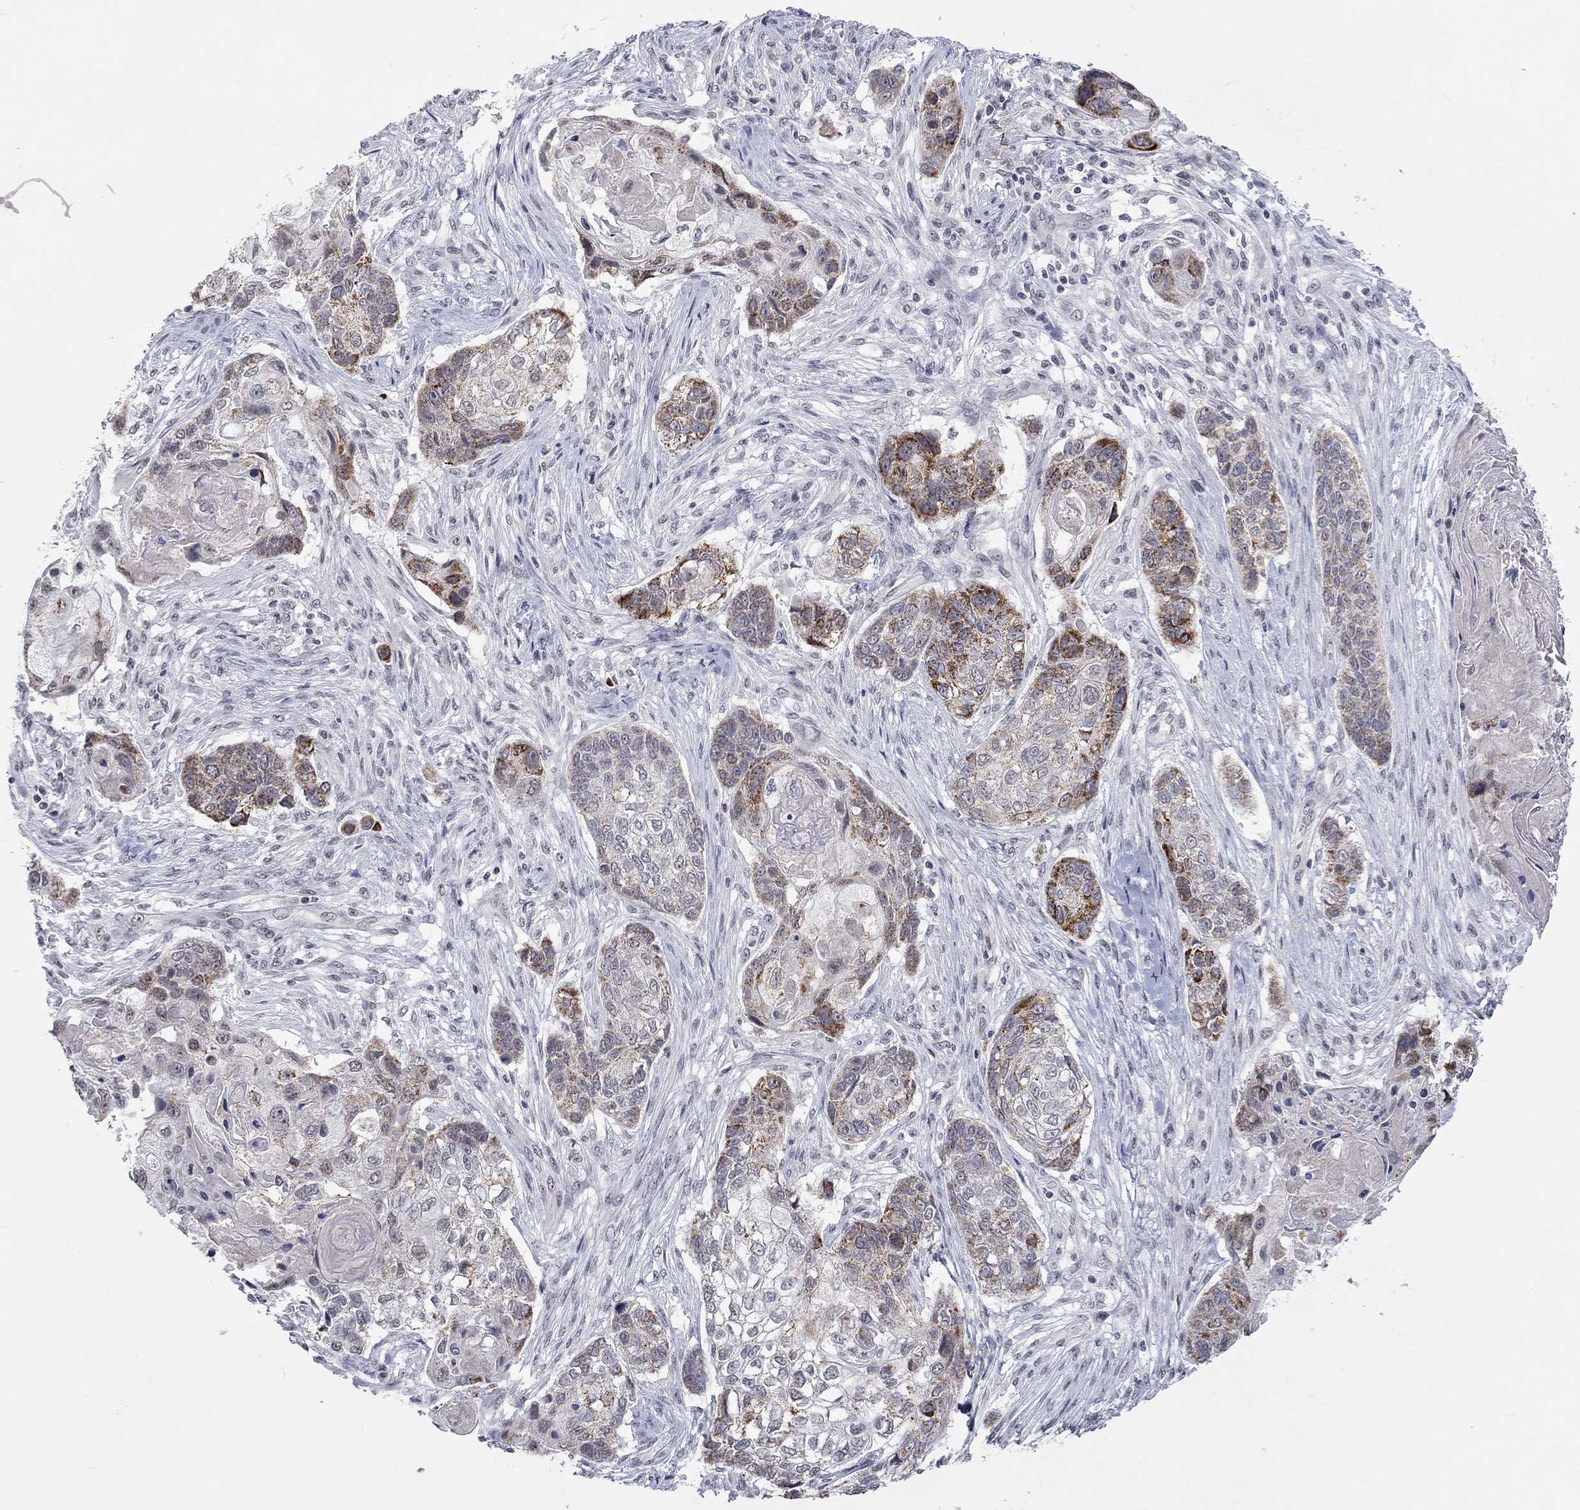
{"staining": {"intensity": "strong", "quantity": "25%-75%", "location": "cytoplasmic/membranous"}, "tissue": "lung cancer", "cell_type": "Tumor cells", "image_type": "cancer", "snomed": [{"axis": "morphology", "description": "Normal tissue, NOS"}, {"axis": "morphology", "description": "Squamous cell carcinoma, NOS"}, {"axis": "topography", "description": "Bronchus"}, {"axis": "topography", "description": "Lung"}], "caption": "Tumor cells reveal high levels of strong cytoplasmic/membranous staining in about 25%-75% of cells in human lung squamous cell carcinoma.", "gene": "TMEM143", "patient": {"sex": "male", "age": 69}}